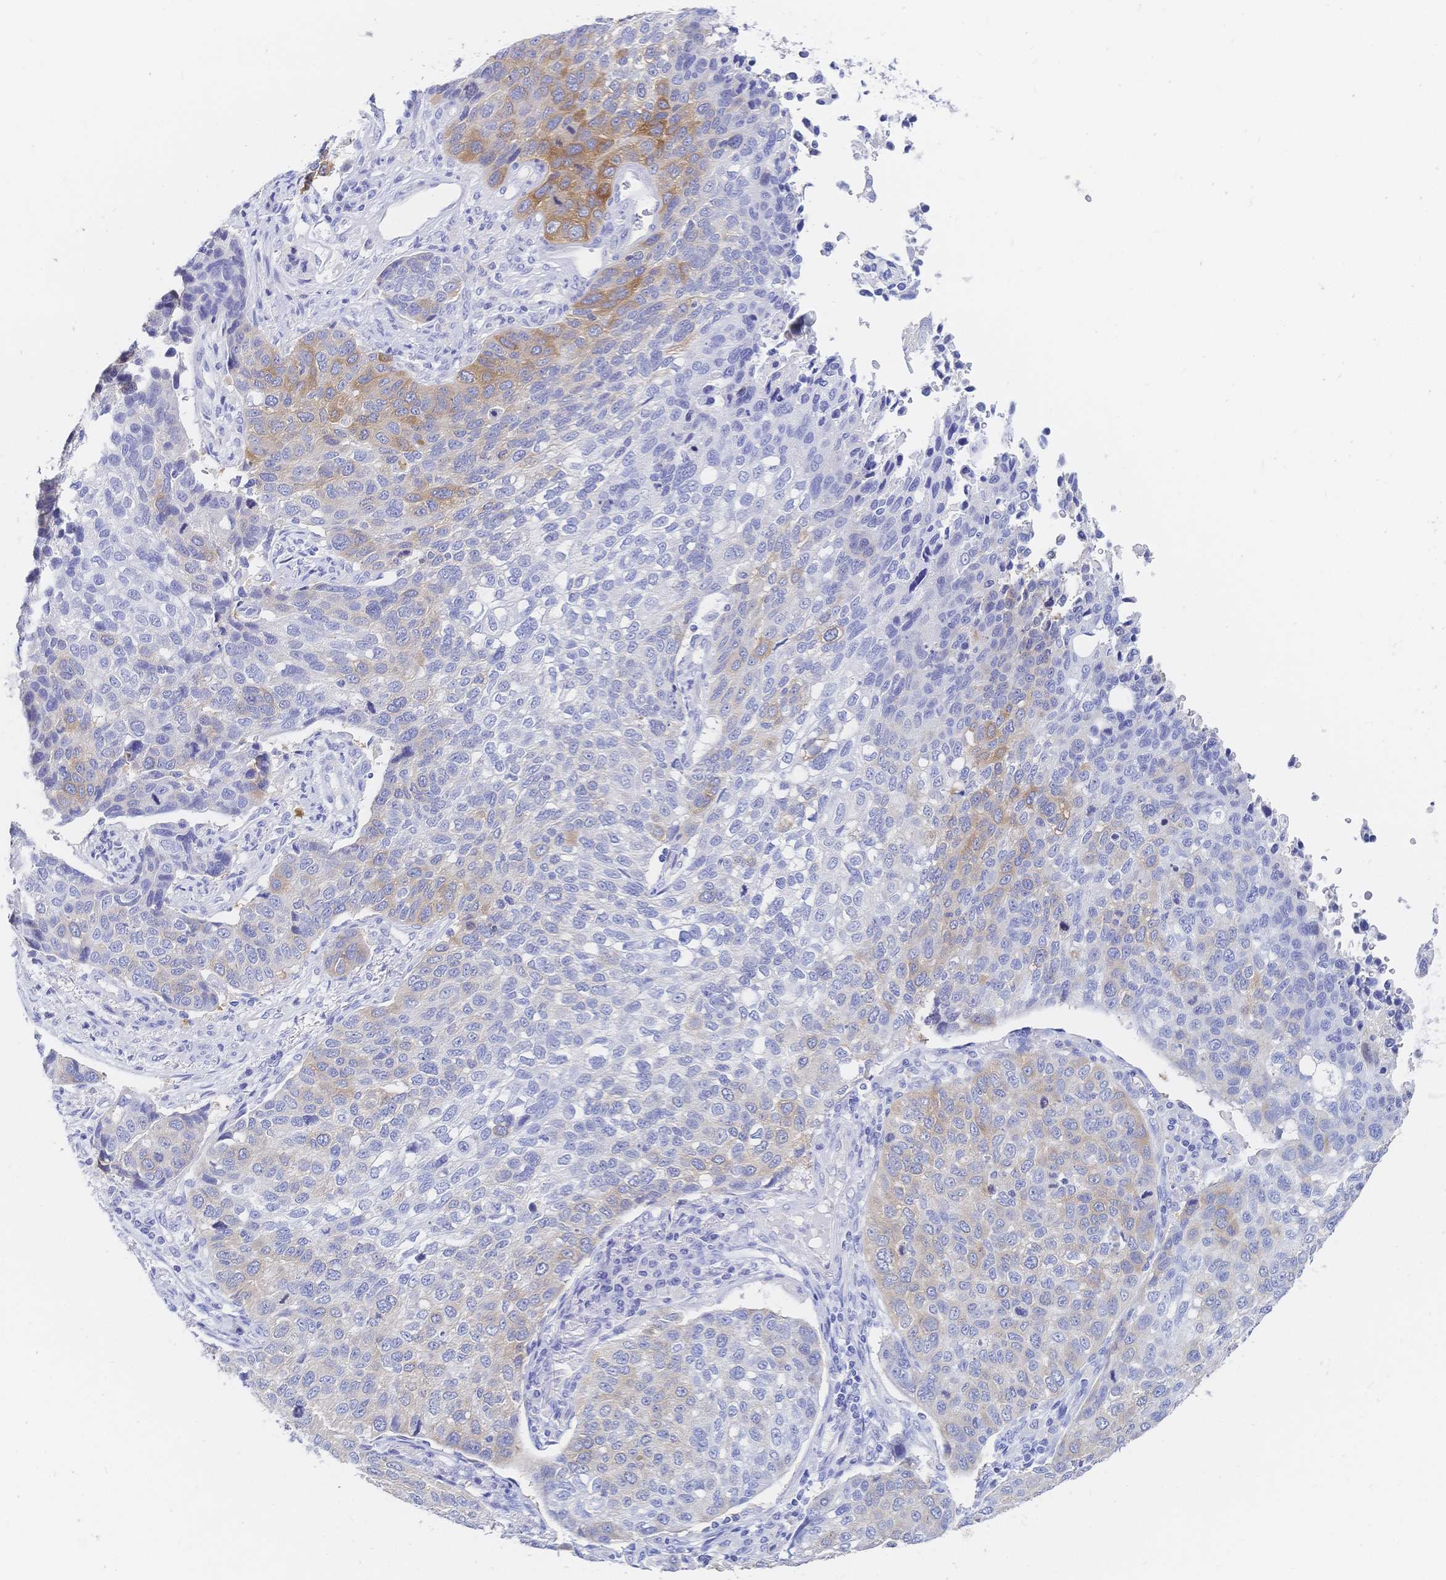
{"staining": {"intensity": "moderate", "quantity": "<25%", "location": "cytoplasmic/membranous"}, "tissue": "lung cancer", "cell_type": "Tumor cells", "image_type": "cancer", "snomed": [{"axis": "morphology", "description": "Squamous cell carcinoma, NOS"}, {"axis": "topography", "description": "Lymph node"}, {"axis": "topography", "description": "Lung"}], "caption": "Protein expression by immunohistochemistry (IHC) demonstrates moderate cytoplasmic/membranous staining in about <25% of tumor cells in squamous cell carcinoma (lung). (brown staining indicates protein expression, while blue staining denotes nuclei).", "gene": "RRM1", "patient": {"sex": "male", "age": 61}}